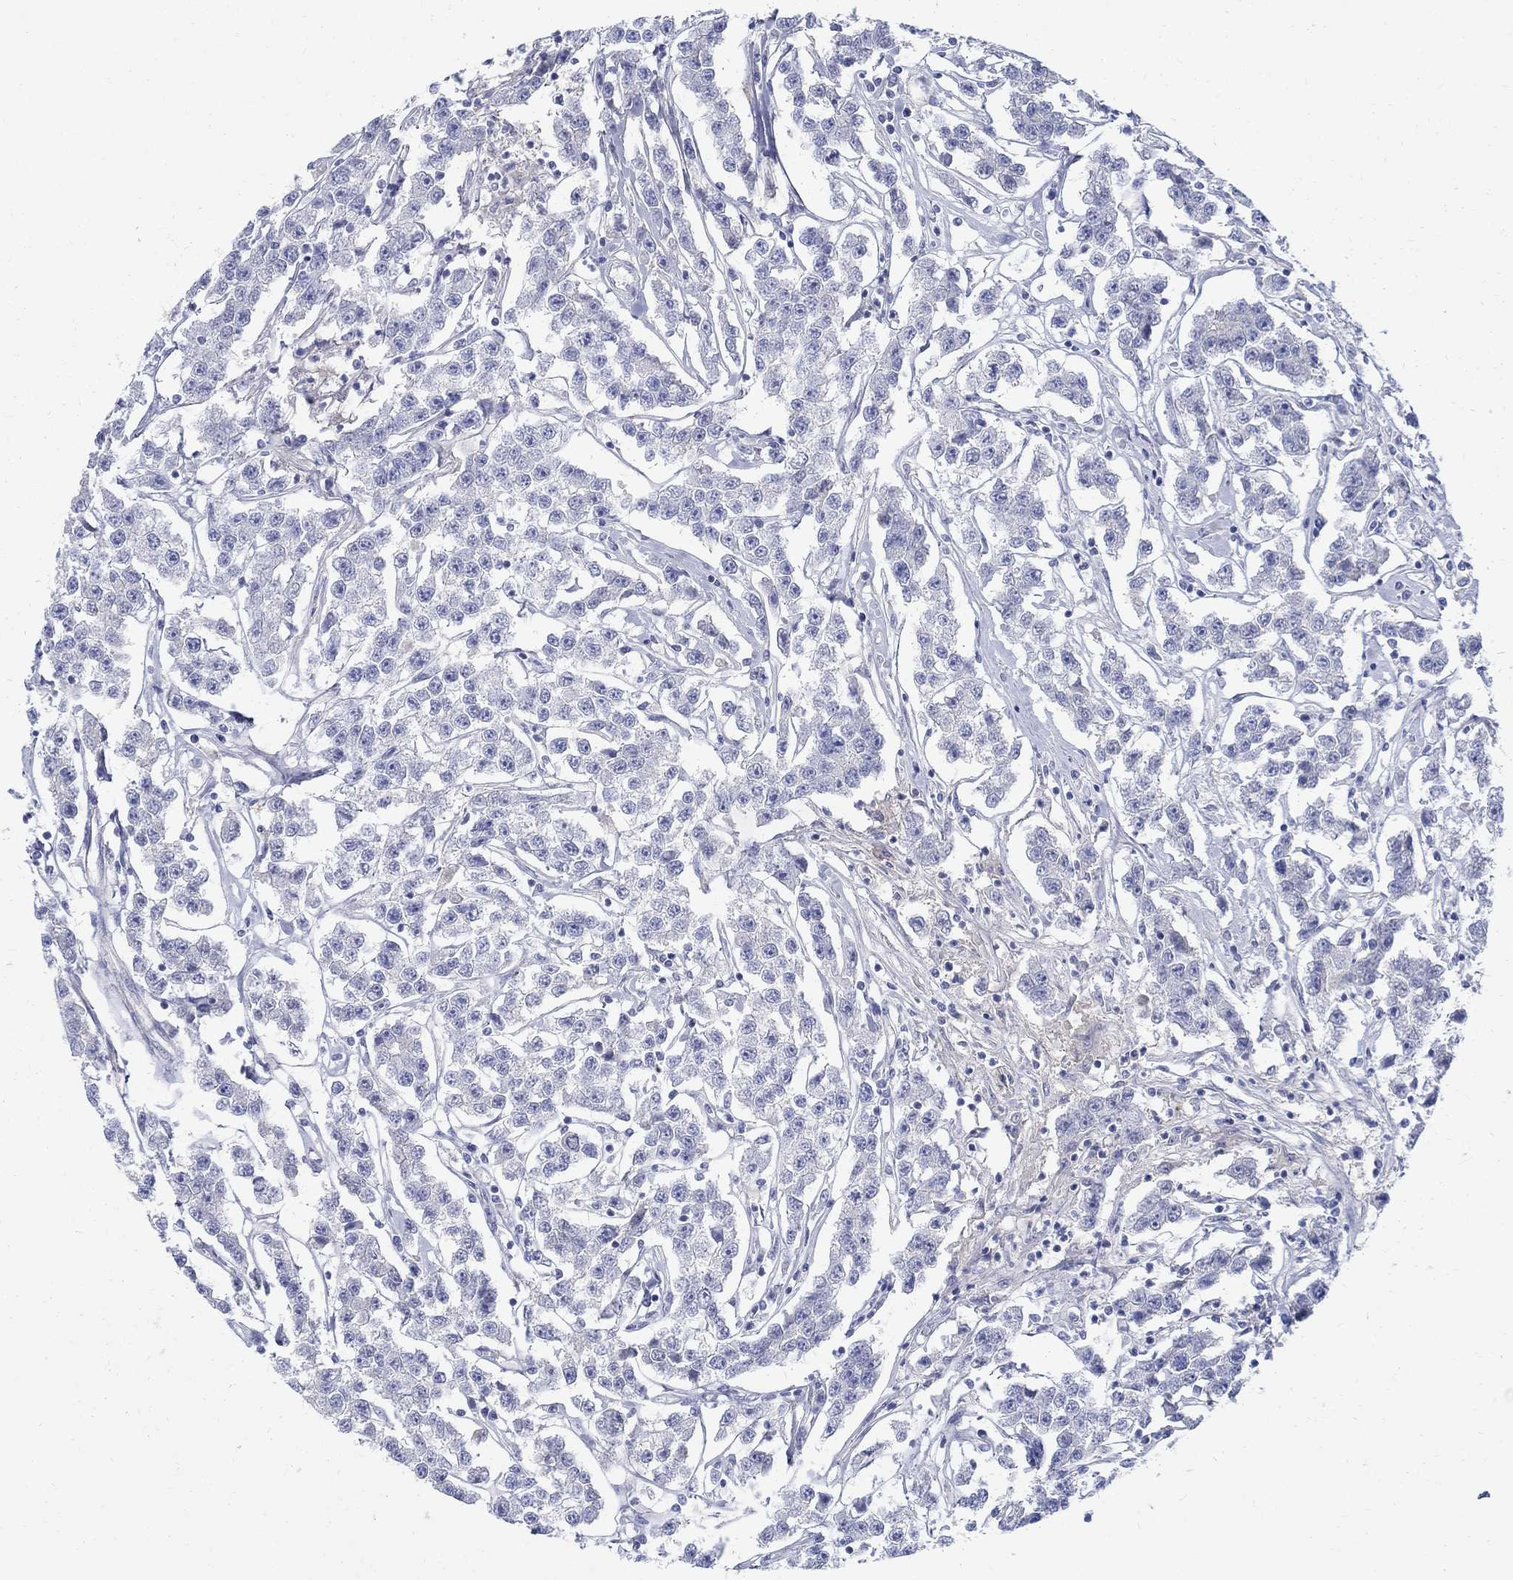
{"staining": {"intensity": "negative", "quantity": "none", "location": "none"}, "tissue": "testis cancer", "cell_type": "Tumor cells", "image_type": "cancer", "snomed": [{"axis": "morphology", "description": "Seminoma, NOS"}, {"axis": "topography", "description": "Testis"}], "caption": "Immunohistochemistry micrograph of human testis cancer stained for a protein (brown), which exhibits no expression in tumor cells. (Stains: DAB immunohistochemistry with hematoxylin counter stain, Microscopy: brightfield microscopy at high magnification).", "gene": "SOX2", "patient": {"sex": "male", "age": 59}}